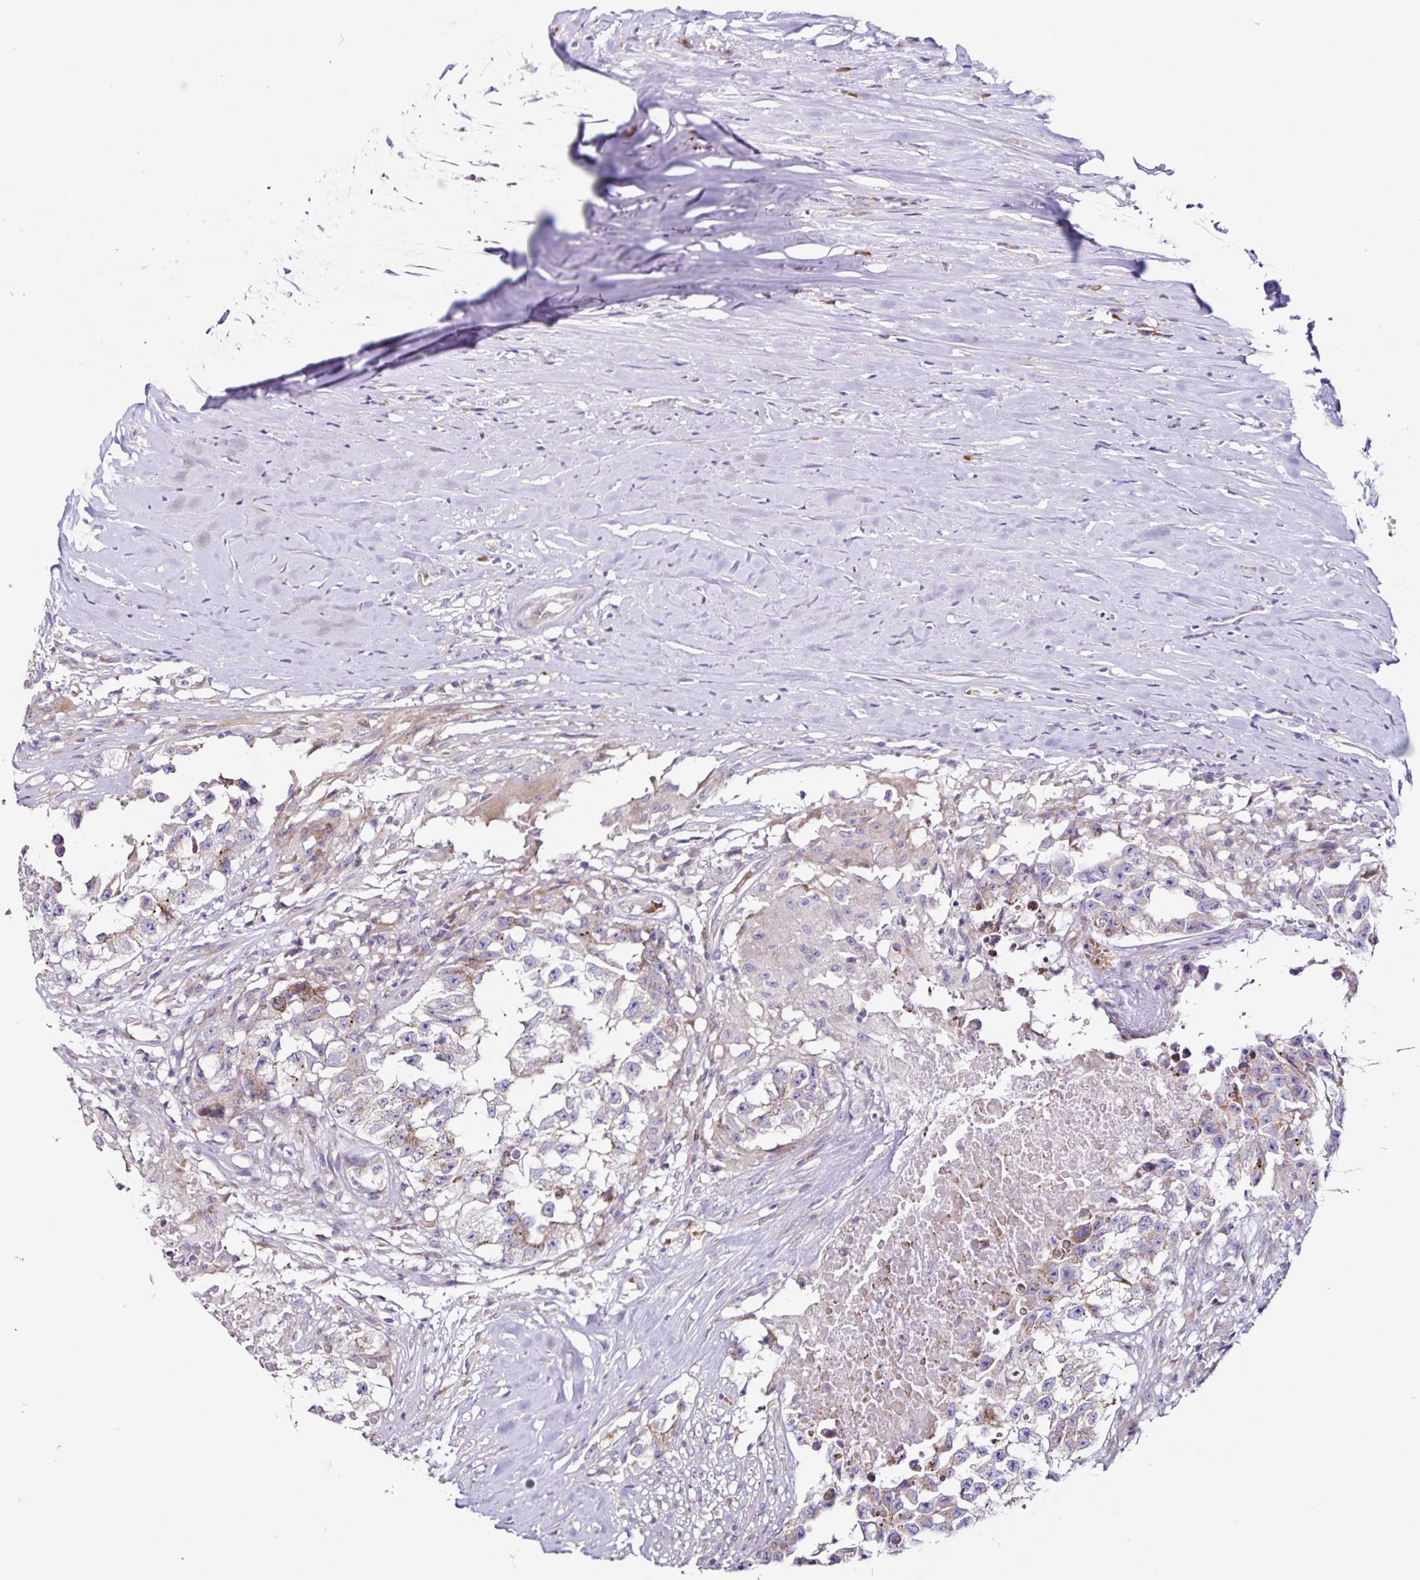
{"staining": {"intensity": "weak", "quantity": "<25%", "location": "cytoplasmic/membranous"}, "tissue": "testis cancer", "cell_type": "Tumor cells", "image_type": "cancer", "snomed": [{"axis": "morphology", "description": "Carcinoma, Embryonal, NOS"}, {"axis": "topography", "description": "Testis"}], "caption": "A histopathology image of testis cancer (embryonal carcinoma) stained for a protein shows no brown staining in tumor cells.", "gene": "RNFT2", "patient": {"sex": "male", "age": 83}}